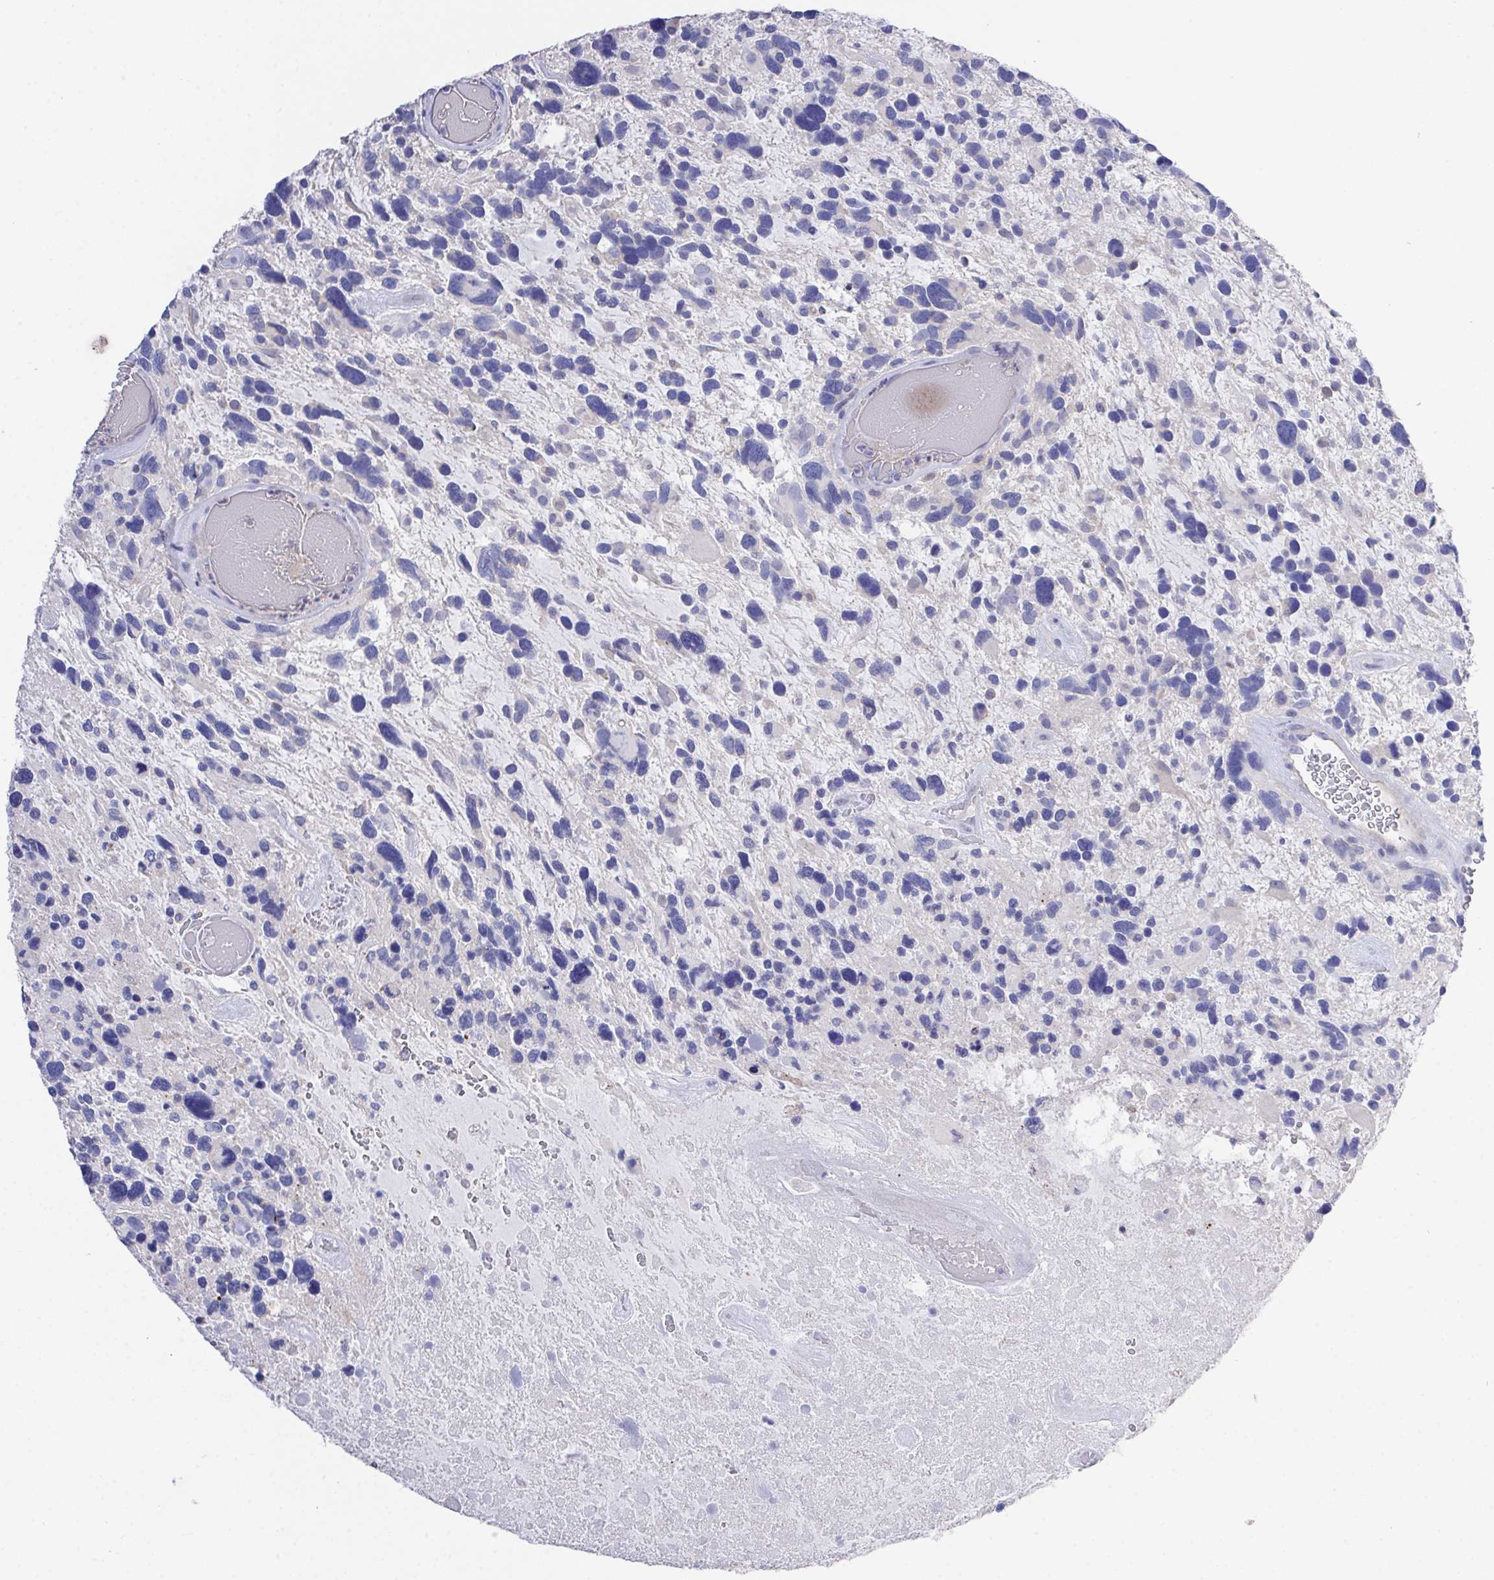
{"staining": {"intensity": "negative", "quantity": "none", "location": "none"}, "tissue": "glioma", "cell_type": "Tumor cells", "image_type": "cancer", "snomed": [{"axis": "morphology", "description": "Glioma, malignant, High grade"}, {"axis": "topography", "description": "Brain"}], "caption": "IHC of glioma displays no positivity in tumor cells.", "gene": "PRG3", "patient": {"sex": "male", "age": 49}}